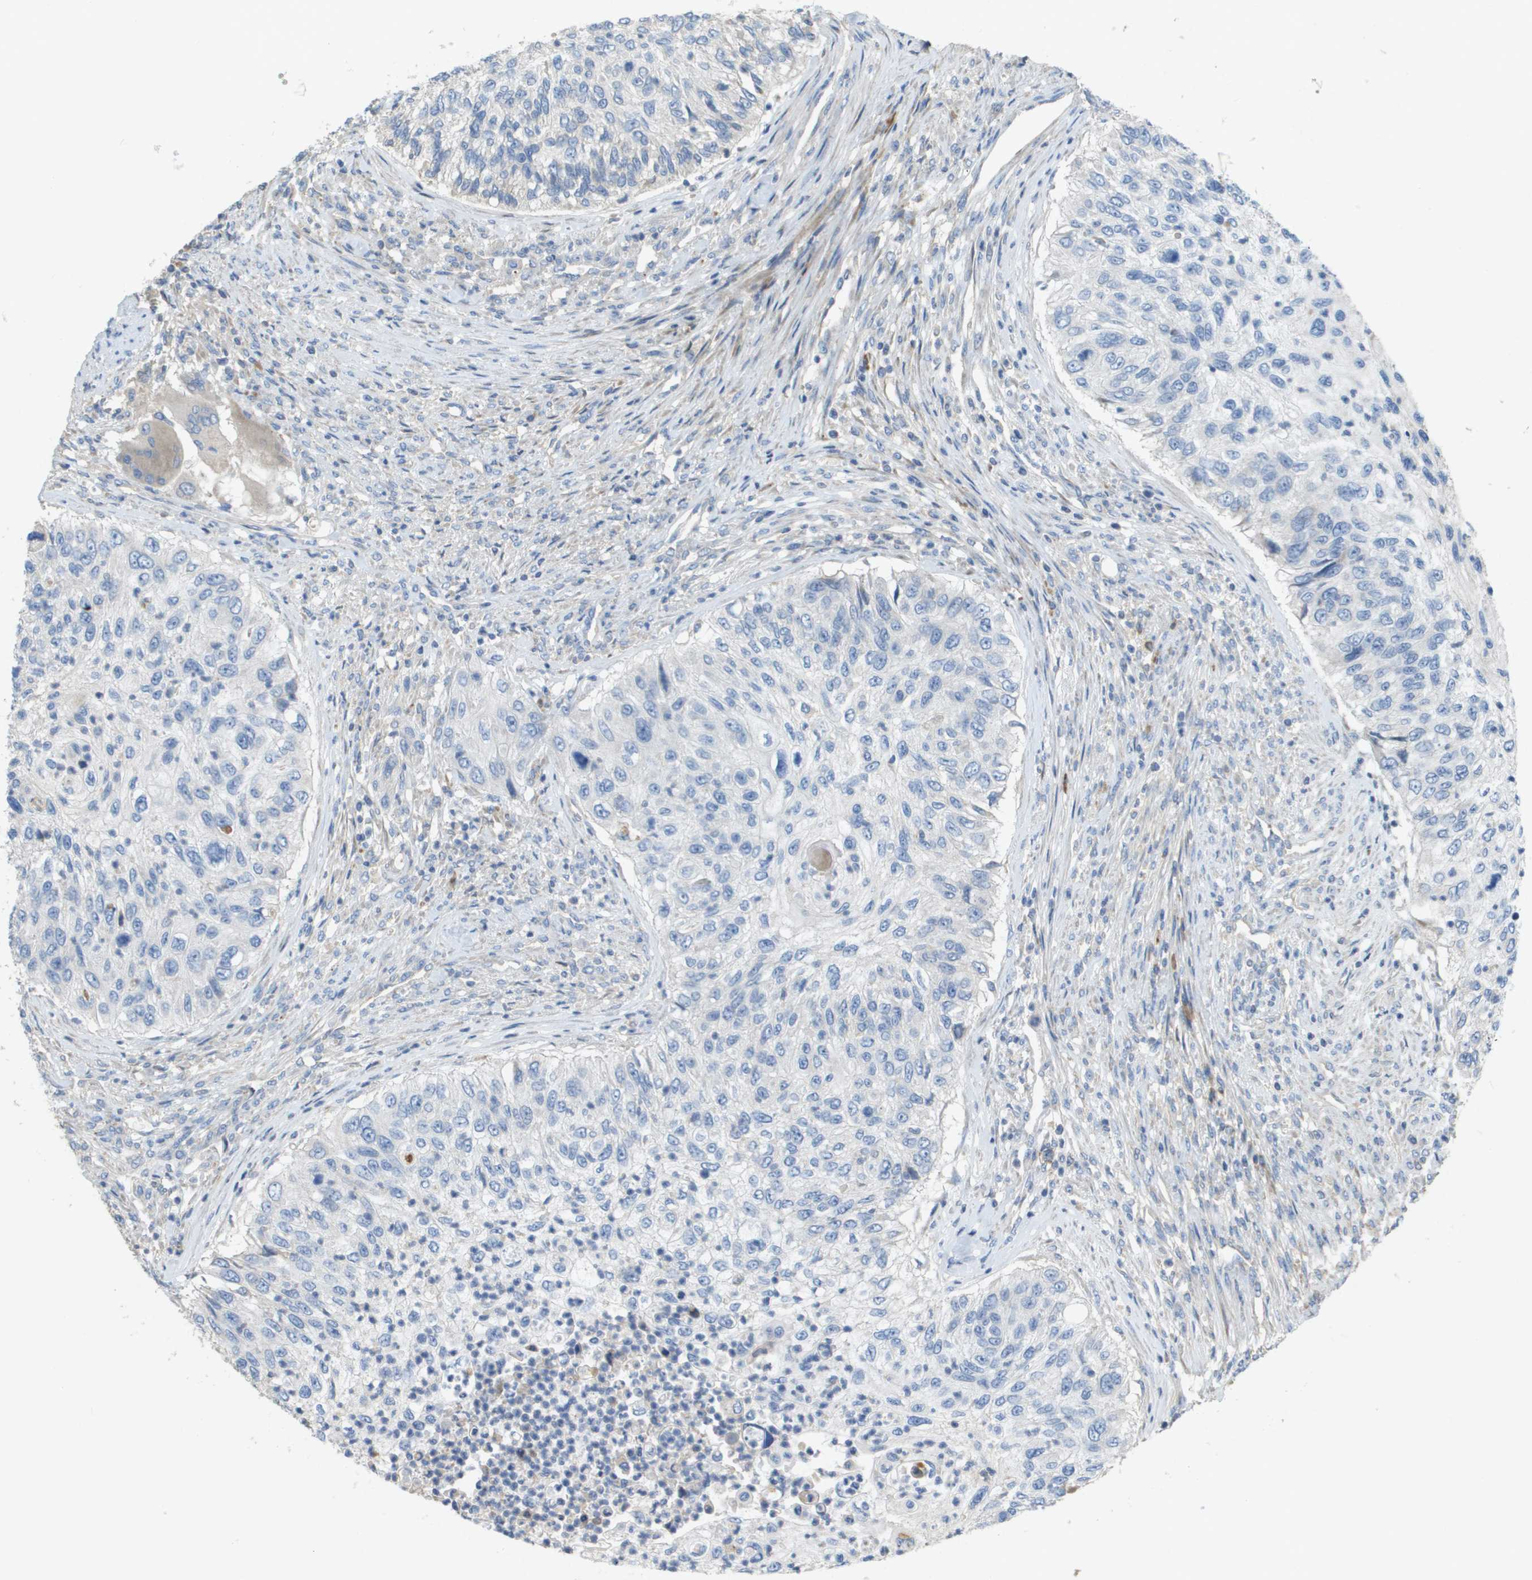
{"staining": {"intensity": "negative", "quantity": "none", "location": "none"}, "tissue": "urothelial cancer", "cell_type": "Tumor cells", "image_type": "cancer", "snomed": [{"axis": "morphology", "description": "Urothelial carcinoma, High grade"}, {"axis": "topography", "description": "Urinary bladder"}], "caption": "High-grade urothelial carcinoma was stained to show a protein in brown. There is no significant staining in tumor cells.", "gene": "CASP10", "patient": {"sex": "female", "age": 60}}